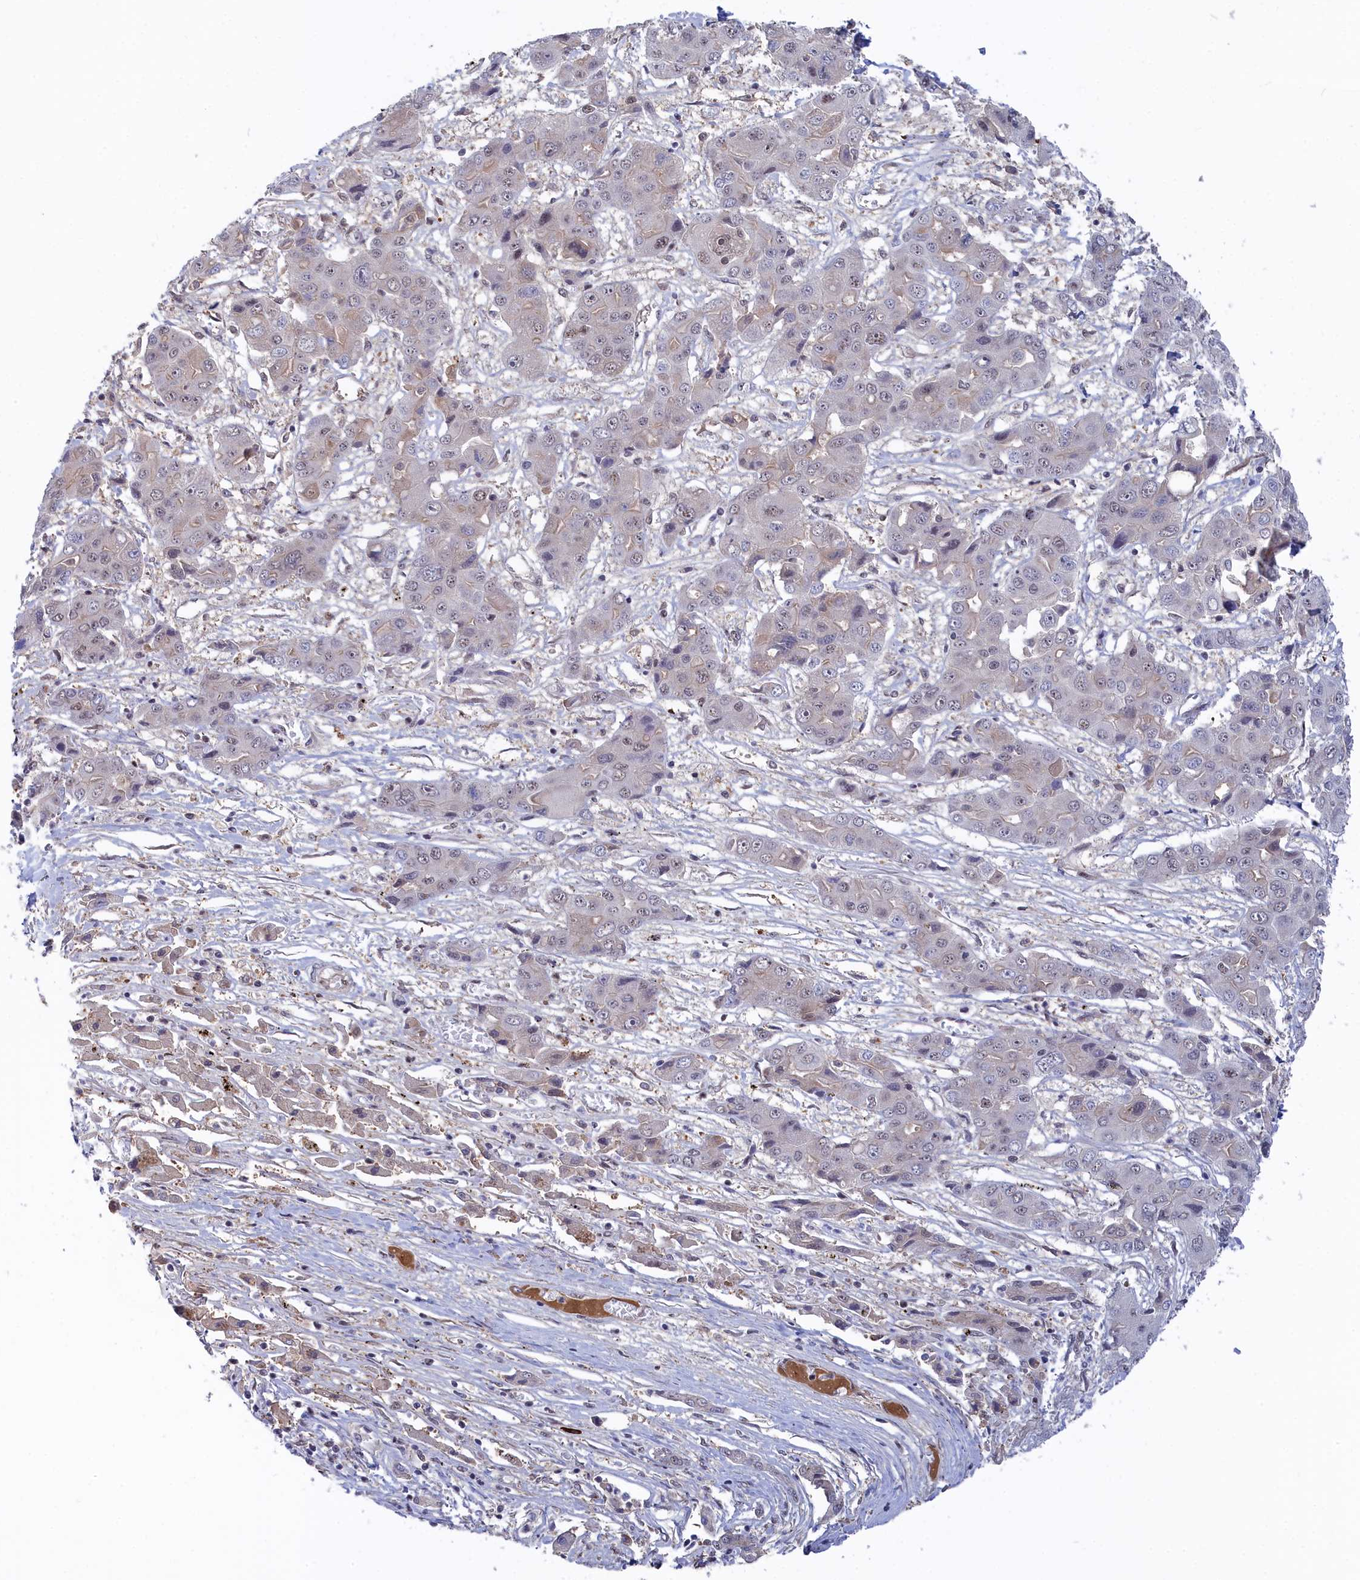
{"staining": {"intensity": "weak", "quantity": "<25%", "location": "nuclear"}, "tissue": "liver cancer", "cell_type": "Tumor cells", "image_type": "cancer", "snomed": [{"axis": "morphology", "description": "Cholangiocarcinoma"}, {"axis": "topography", "description": "Liver"}], "caption": "High power microscopy histopathology image of an immunohistochemistry histopathology image of cholangiocarcinoma (liver), revealing no significant expression in tumor cells.", "gene": "TAB1", "patient": {"sex": "male", "age": 67}}